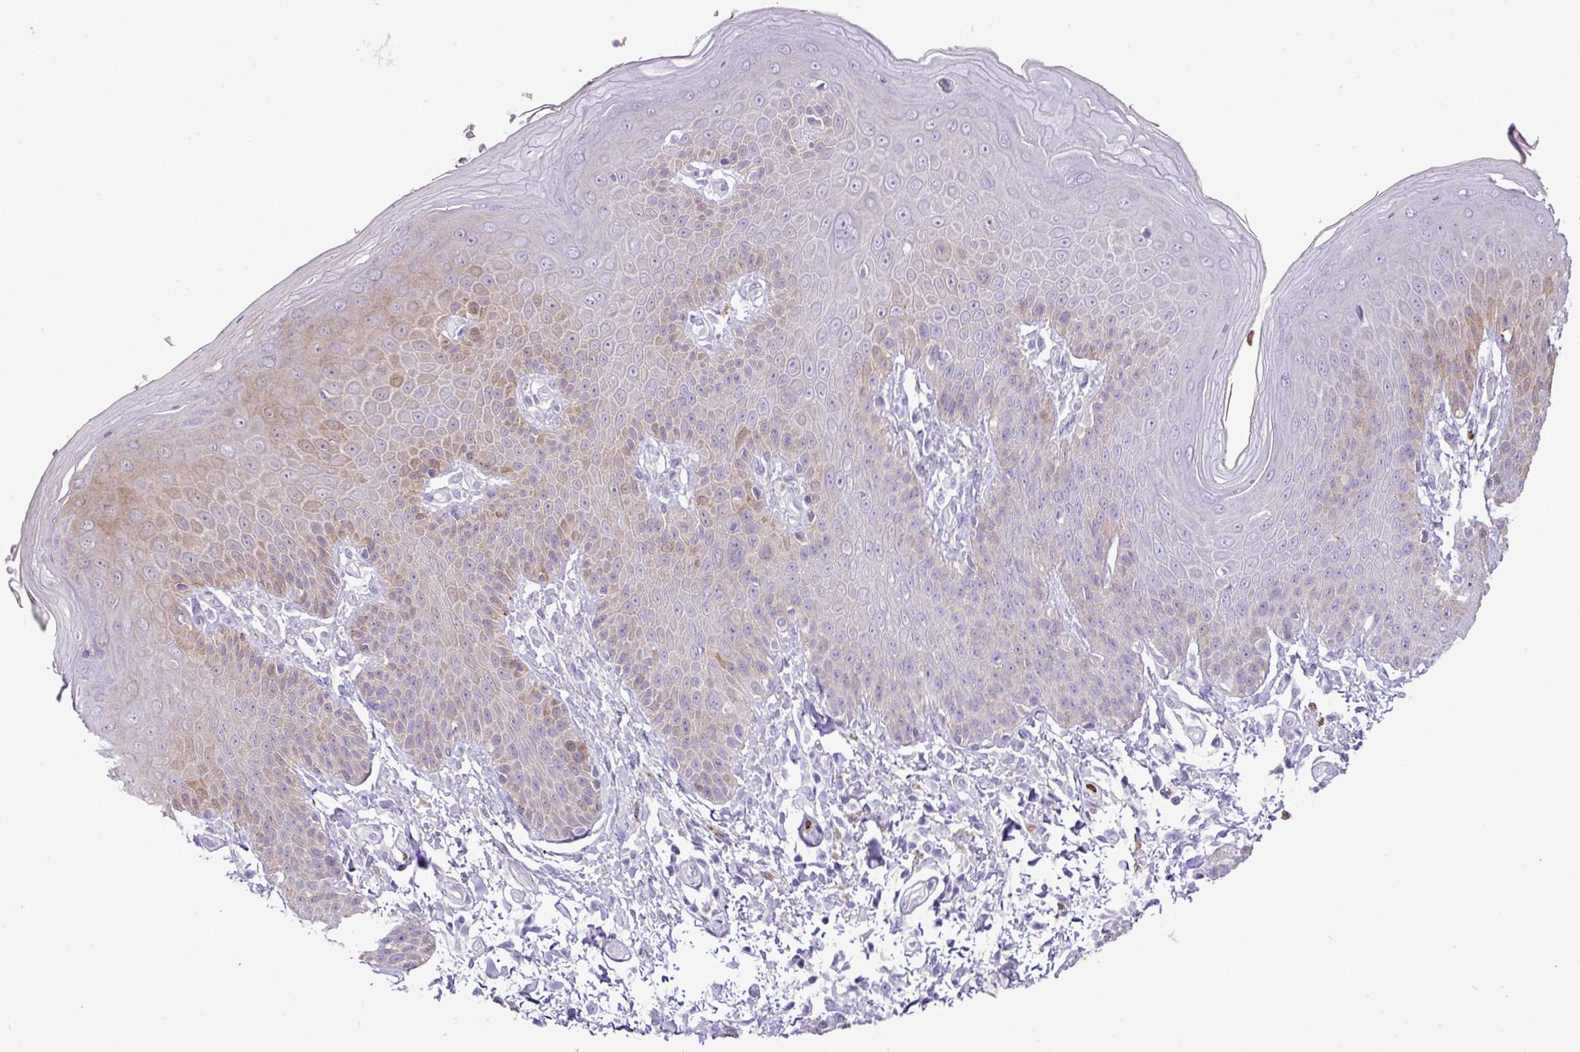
{"staining": {"intensity": "weak", "quantity": "25%-75%", "location": "cytoplasmic/membranous"}, "tissue": "skin", "cell_type": "Epidermal cells", "image_type": "normal", "snomed": [{"axis": "morphology", "description": "Normal tissue, NOS"}, {"axis": "topography", "description": "Peripheral nerve tissue"}], "caption": "The micrograph reveals immunohistochemical staining of normal skin. There is weak cytoplasmic/membranous positivity is appreciated in approximately 25%-75% of epidermal cells.", "gene": "ZSCAN5A", "patient": {"sex": "male", "age": 51}}